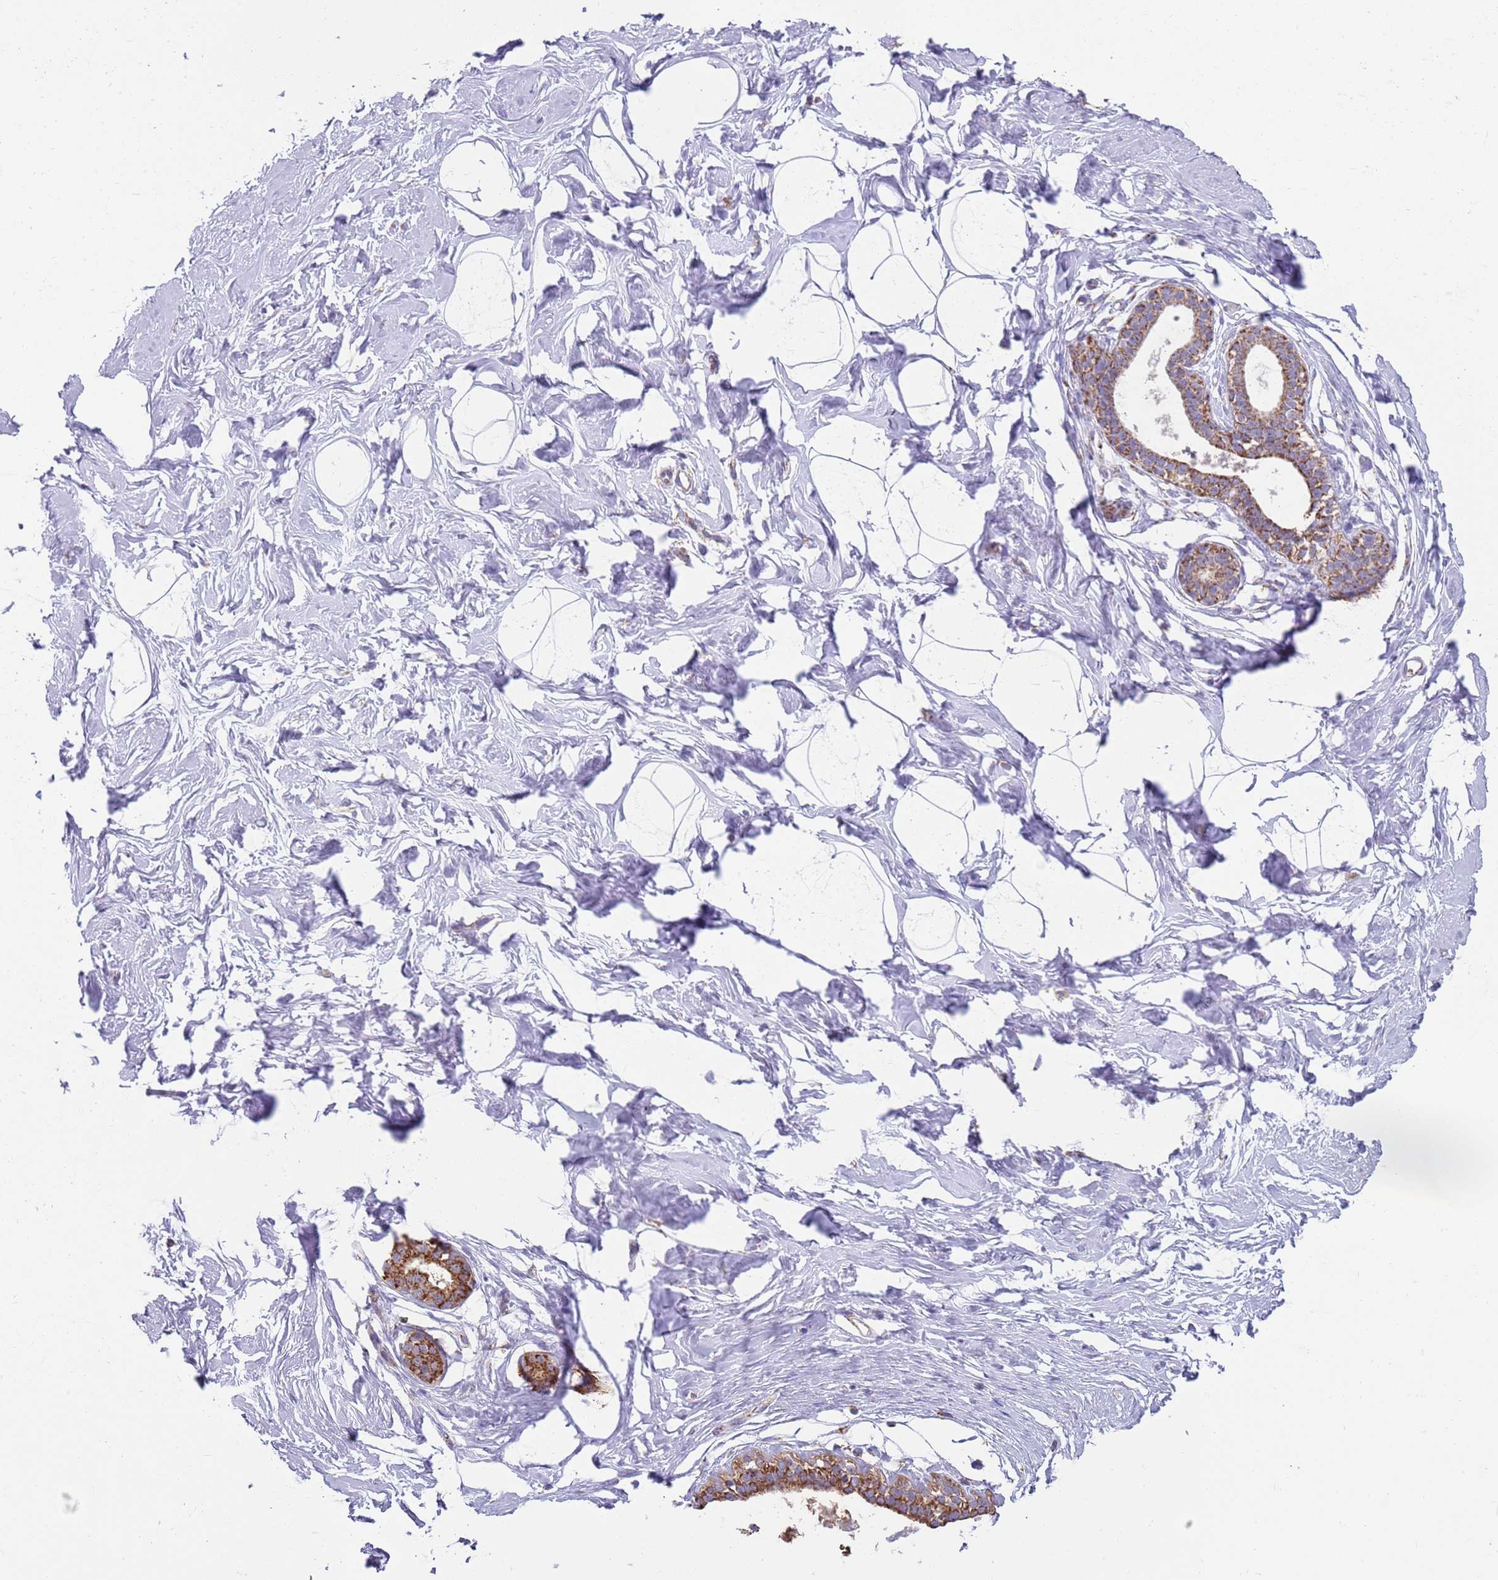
{"staining": {"intensity": "negative", "quantity": "none", "location": "none"}, "tissue": "breast", "cell_type": "Adipocytes", "image_type": "normal", "snomed": [{"axis": "morphology", "description": "Normal tissue, NOS"}, {"axis": "morphology", "description": "Adenoma, NOS"}, {"axis": "topography", "description": "Breast"}], "caption": "Micrograph shows no significant protein positivity in adipocytes of normal breast.", "gene": "TTLL1", "patient": {"sex": "female", "age": 23}}